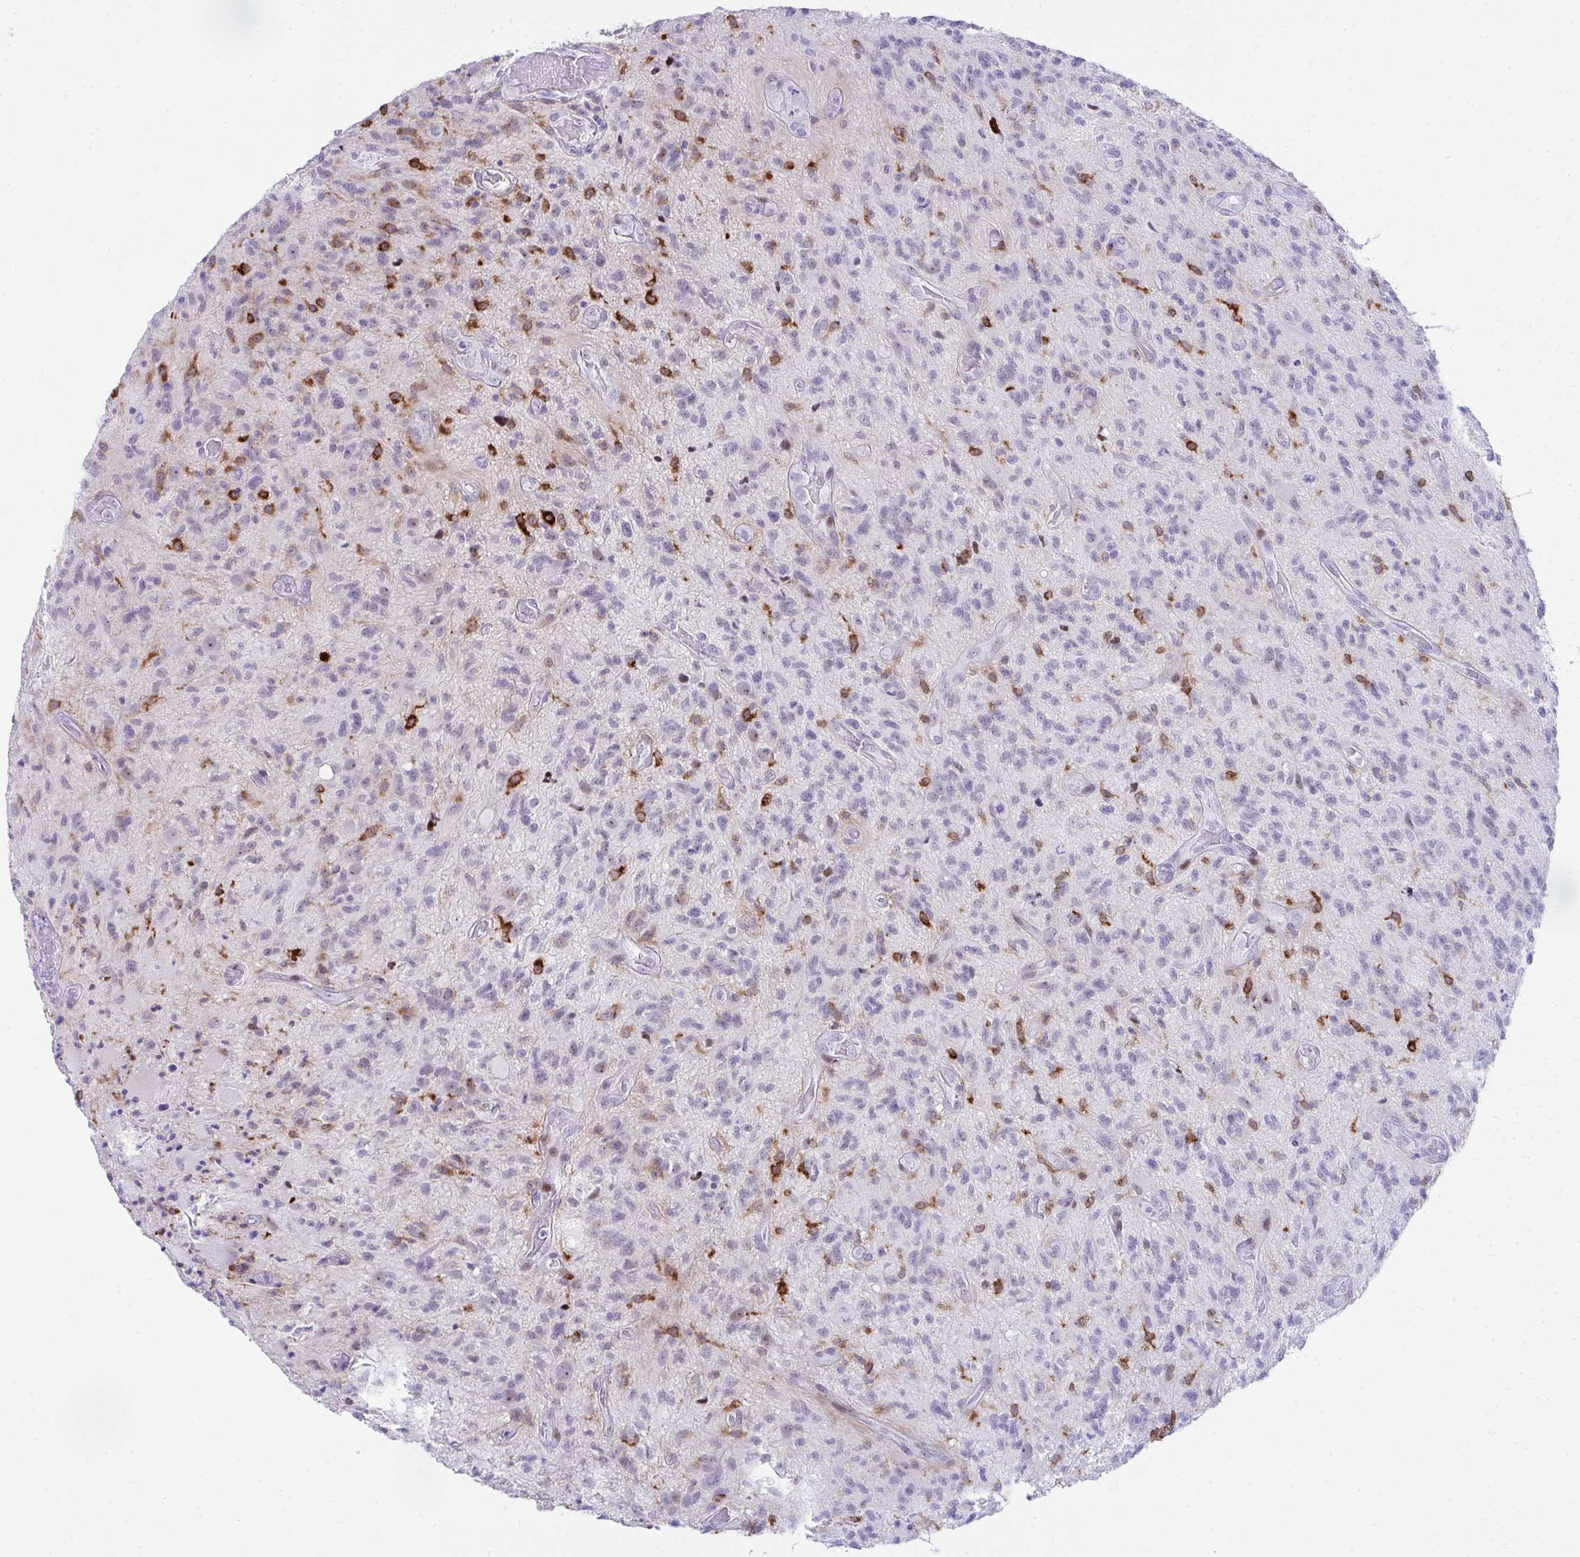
{"staining": {"intensity": "negative", "quantity": "none", "location": "none"}, "tissue": "glioma", "cell_type": "Tumor cells", "image_type": "cancer", "snomed": [{"axis": "morphology", "description": "Glioma, malignant, High grade"}, {"axis": "topography", "description": "Brain"}], "caption": "Glioma stained for a protein using immunohistochemistry demonstrates no expression tumor cells.", "gene": "GLDN", "patient": {"sex": "male", "age": 67}}